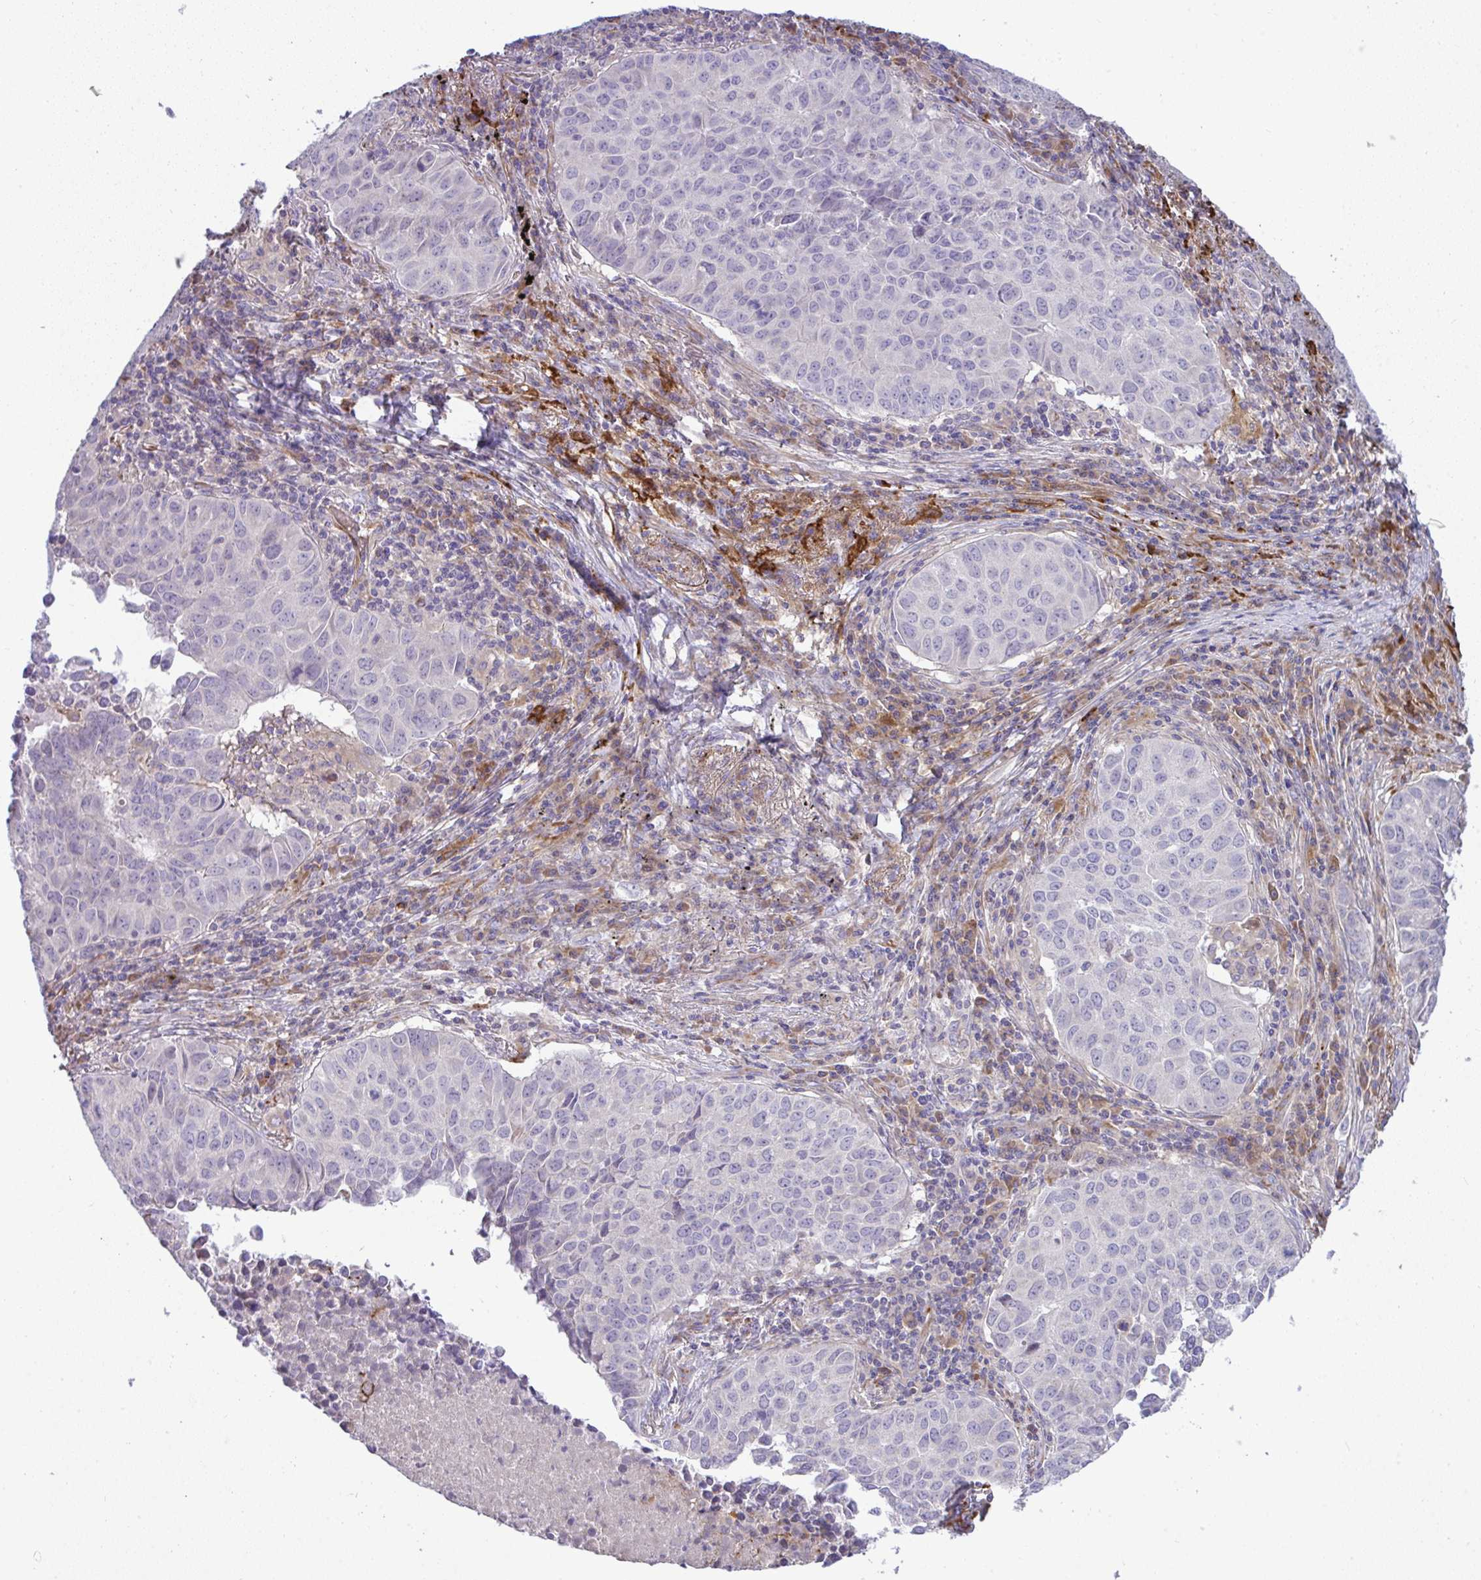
{"staining": {"intensity": "negative", "quantity": "none", "location": "none"}, "tissue": "lung cancer", "cell_type": "Tumor cells", "image_type": "cancer", "snomed": [{"axis": "morphology", "description": "Adenocarcinoma, NOS"}, {"axis": "topography", "description": "Lung"}], "caption": "This micrograph is of lung cancer (adenocarcinoma) stained with immunohistochemistry (IHC) to label a protein in brown with the nuclei are counter-stained blue. There is no positivity in tumor cells.", "gene": "GRID2", "patient": {"sex": "female", "age": 50}}